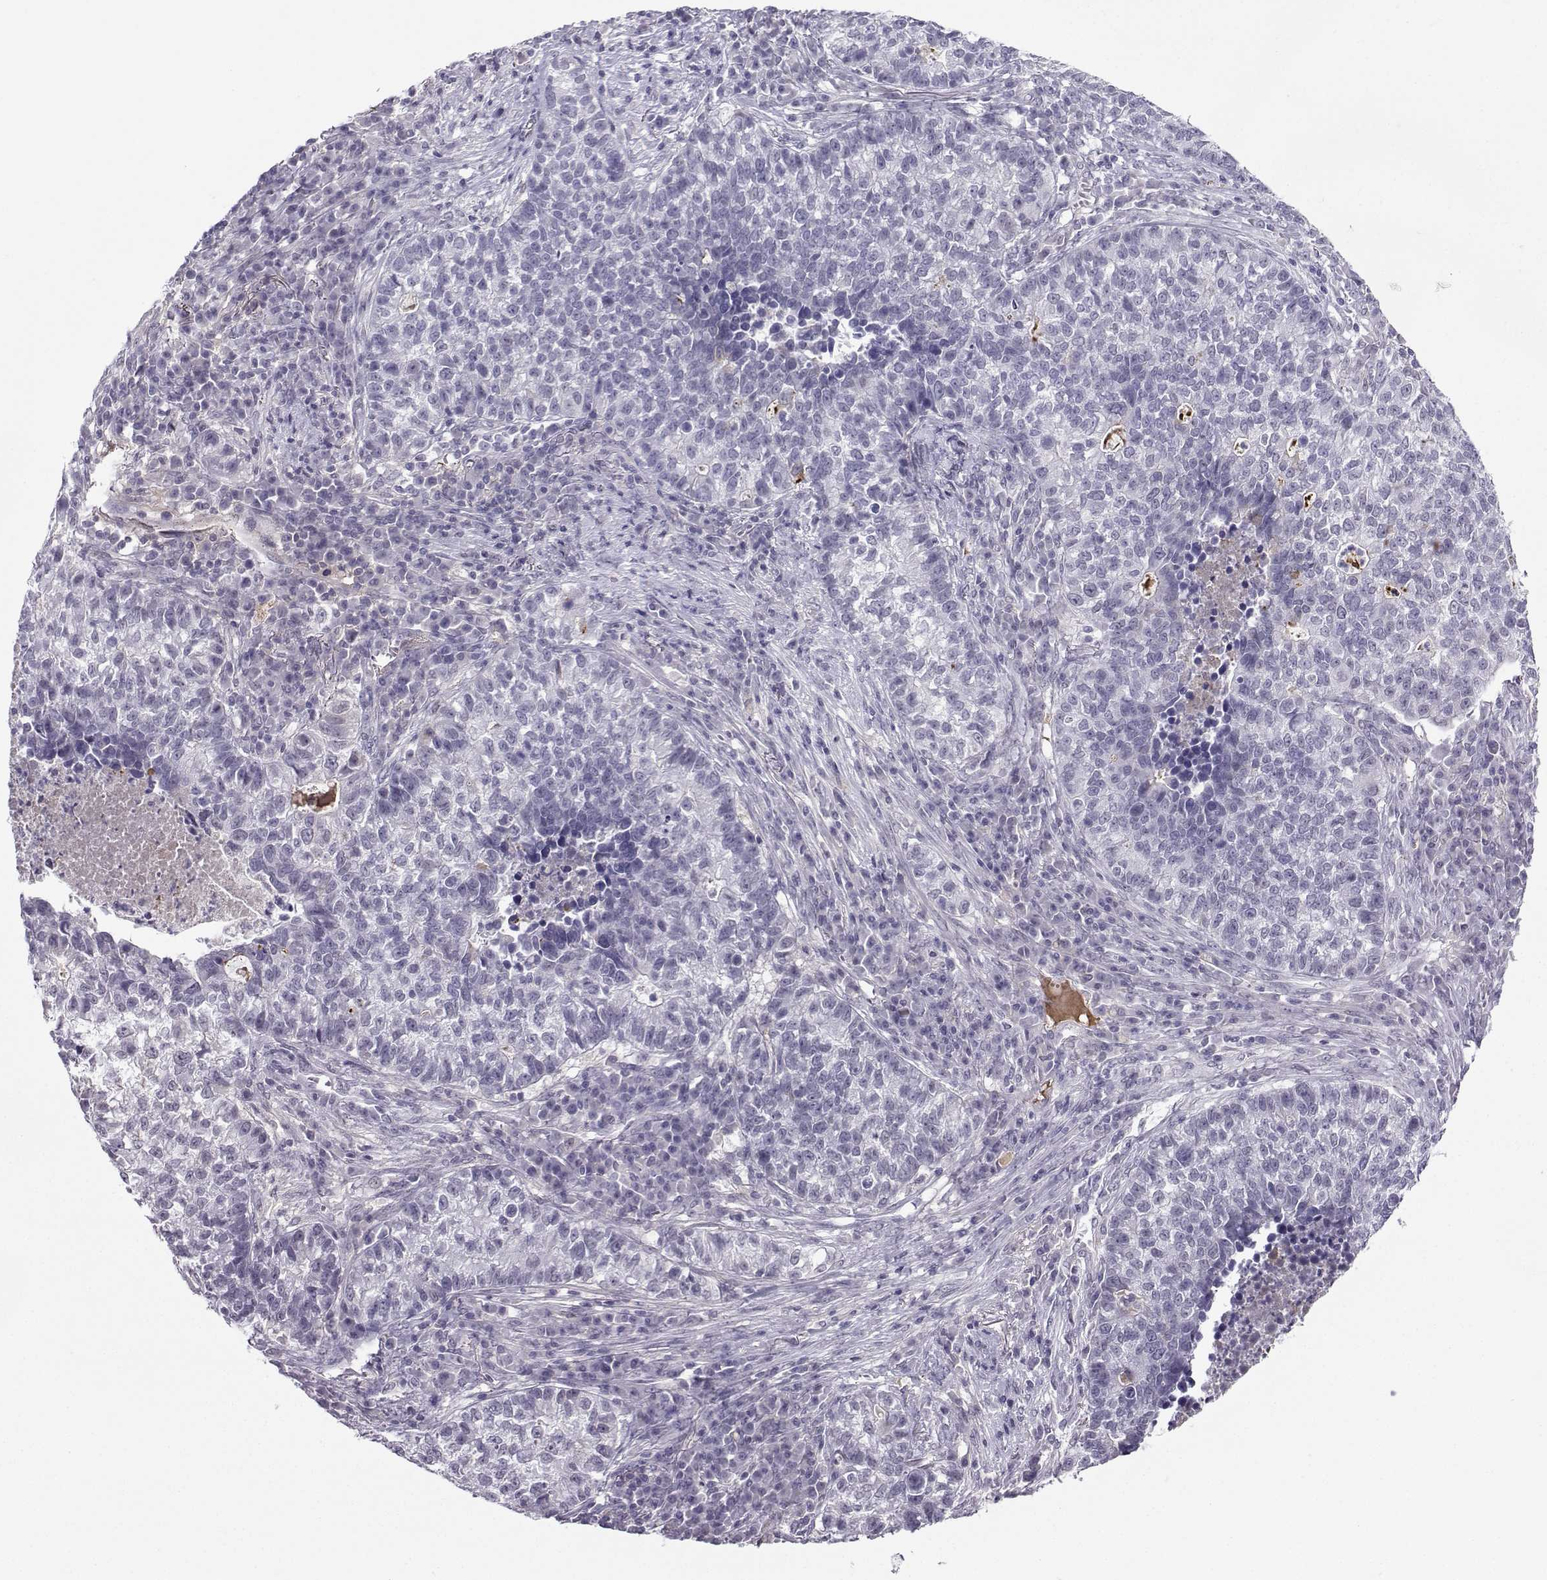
{"staining": {"intensity": "negative", "quantity": "none", "location": "none"}, "tissue": "lung cancer", "cell_type": "Tumor cells", "image_type": "cancer", "snomed": [{"axis": "morphology", "description": "Adenocarcinoma, NOS"}, {"axis": "topography", "description": "Lung"}], "caption": "The micrograph exhibits no staining of tumor cells in adenocarcinoma (lung).", "gene": "LHX1", "patient": {"sex": "male", "age": 57}}